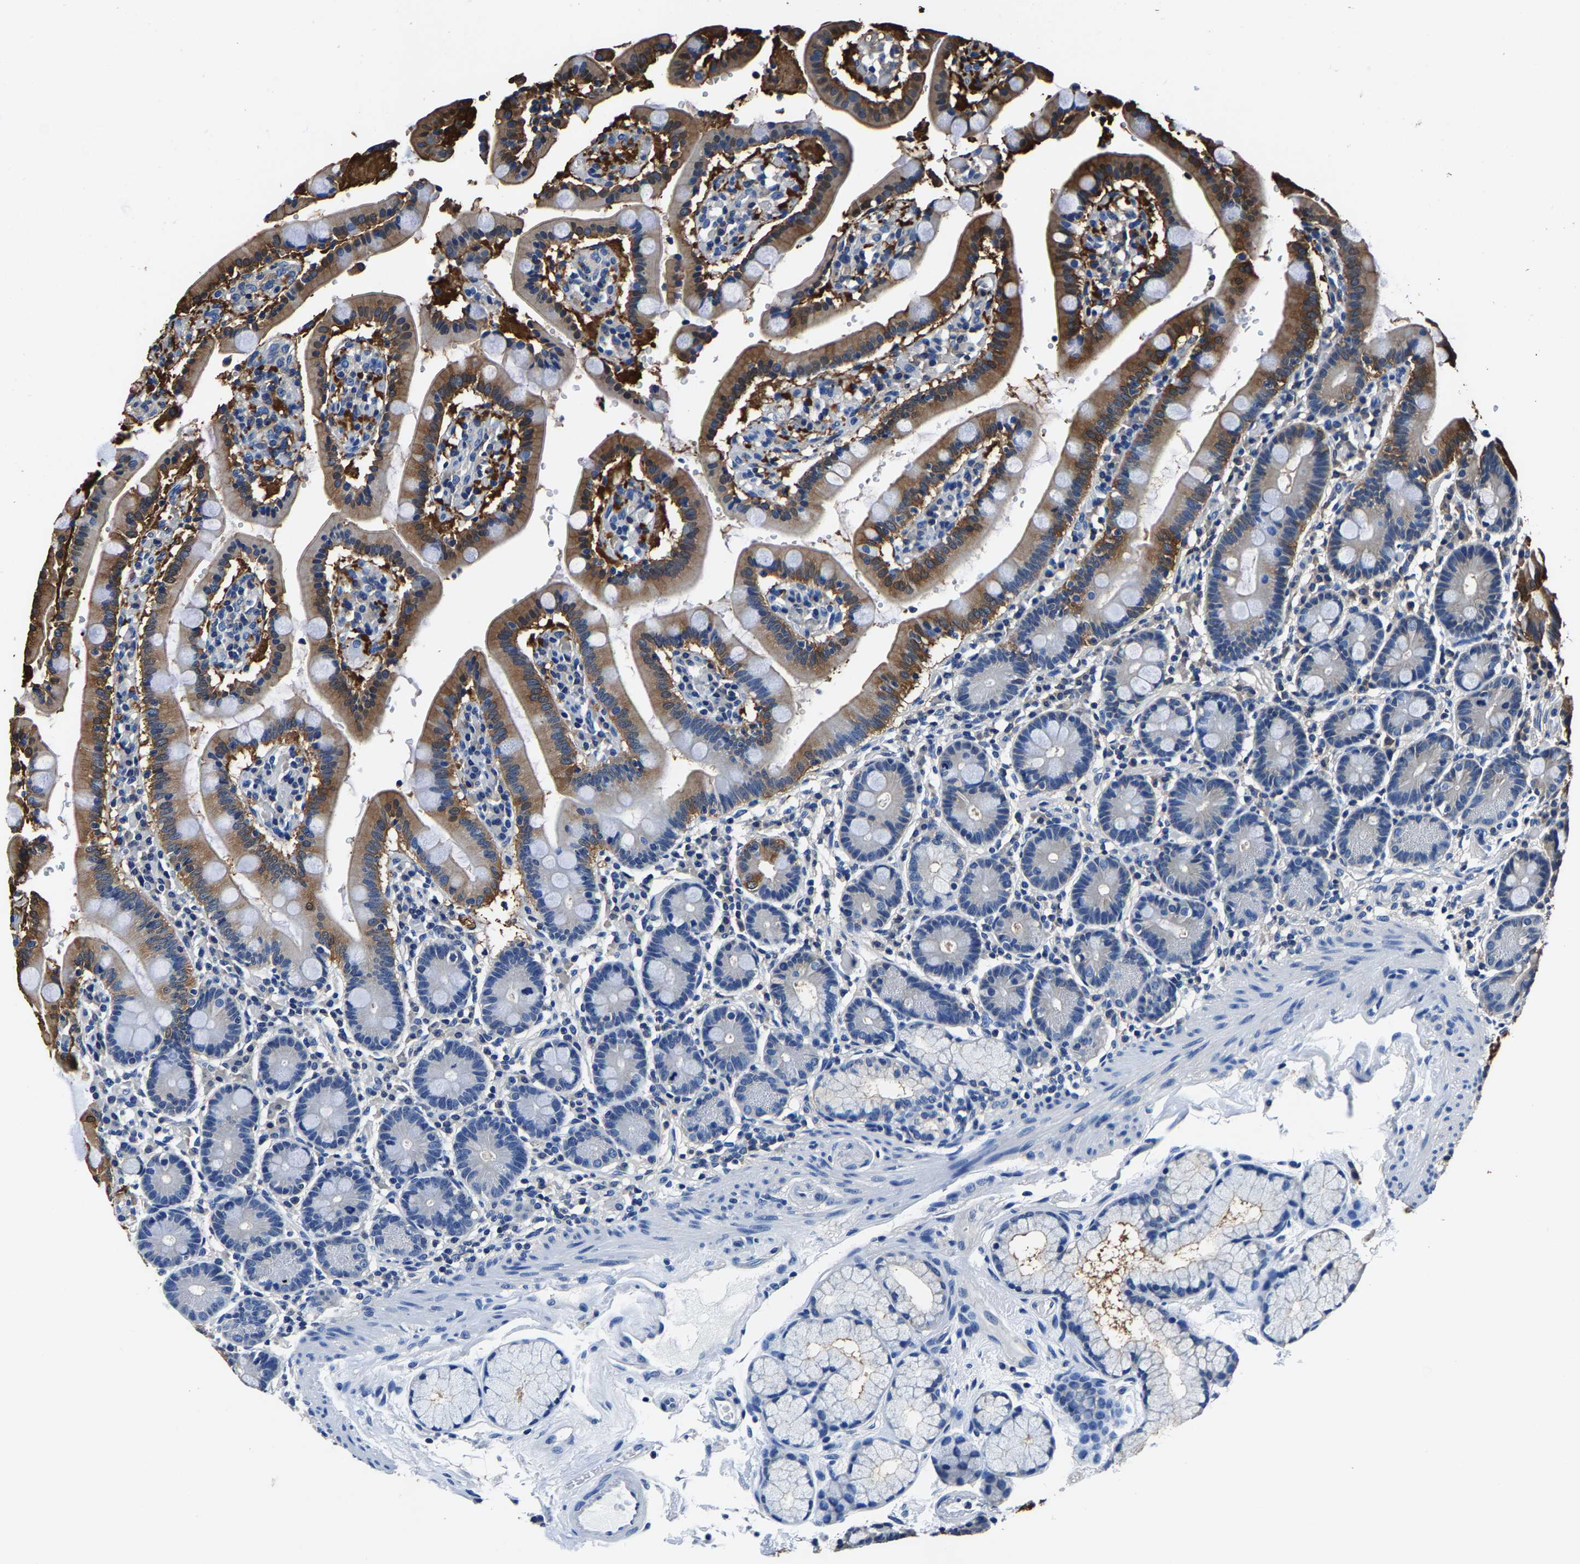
{"staining": {"intensity": "moderate", "quantity": "25%-75%", "location": "cytoplasmic/membranous"}, "tissue": "duodenum", "cell_type": "Glandular cells", "image_type": "normal", "snomed": [{"axis": "morphology", "description": "Normal tissue, NOS"}, {"axis": "topography", "description": "Small intestine, NOS"}], "caption": "Immunohistochemical staining of normal duodenum demonstrates medium levels of moderate cytoplasmic/membranous positivity in approximately 25%-75% of glandular cells.", "gene": "ALDOB", "patient": {"sex": "female", "age": 71}}